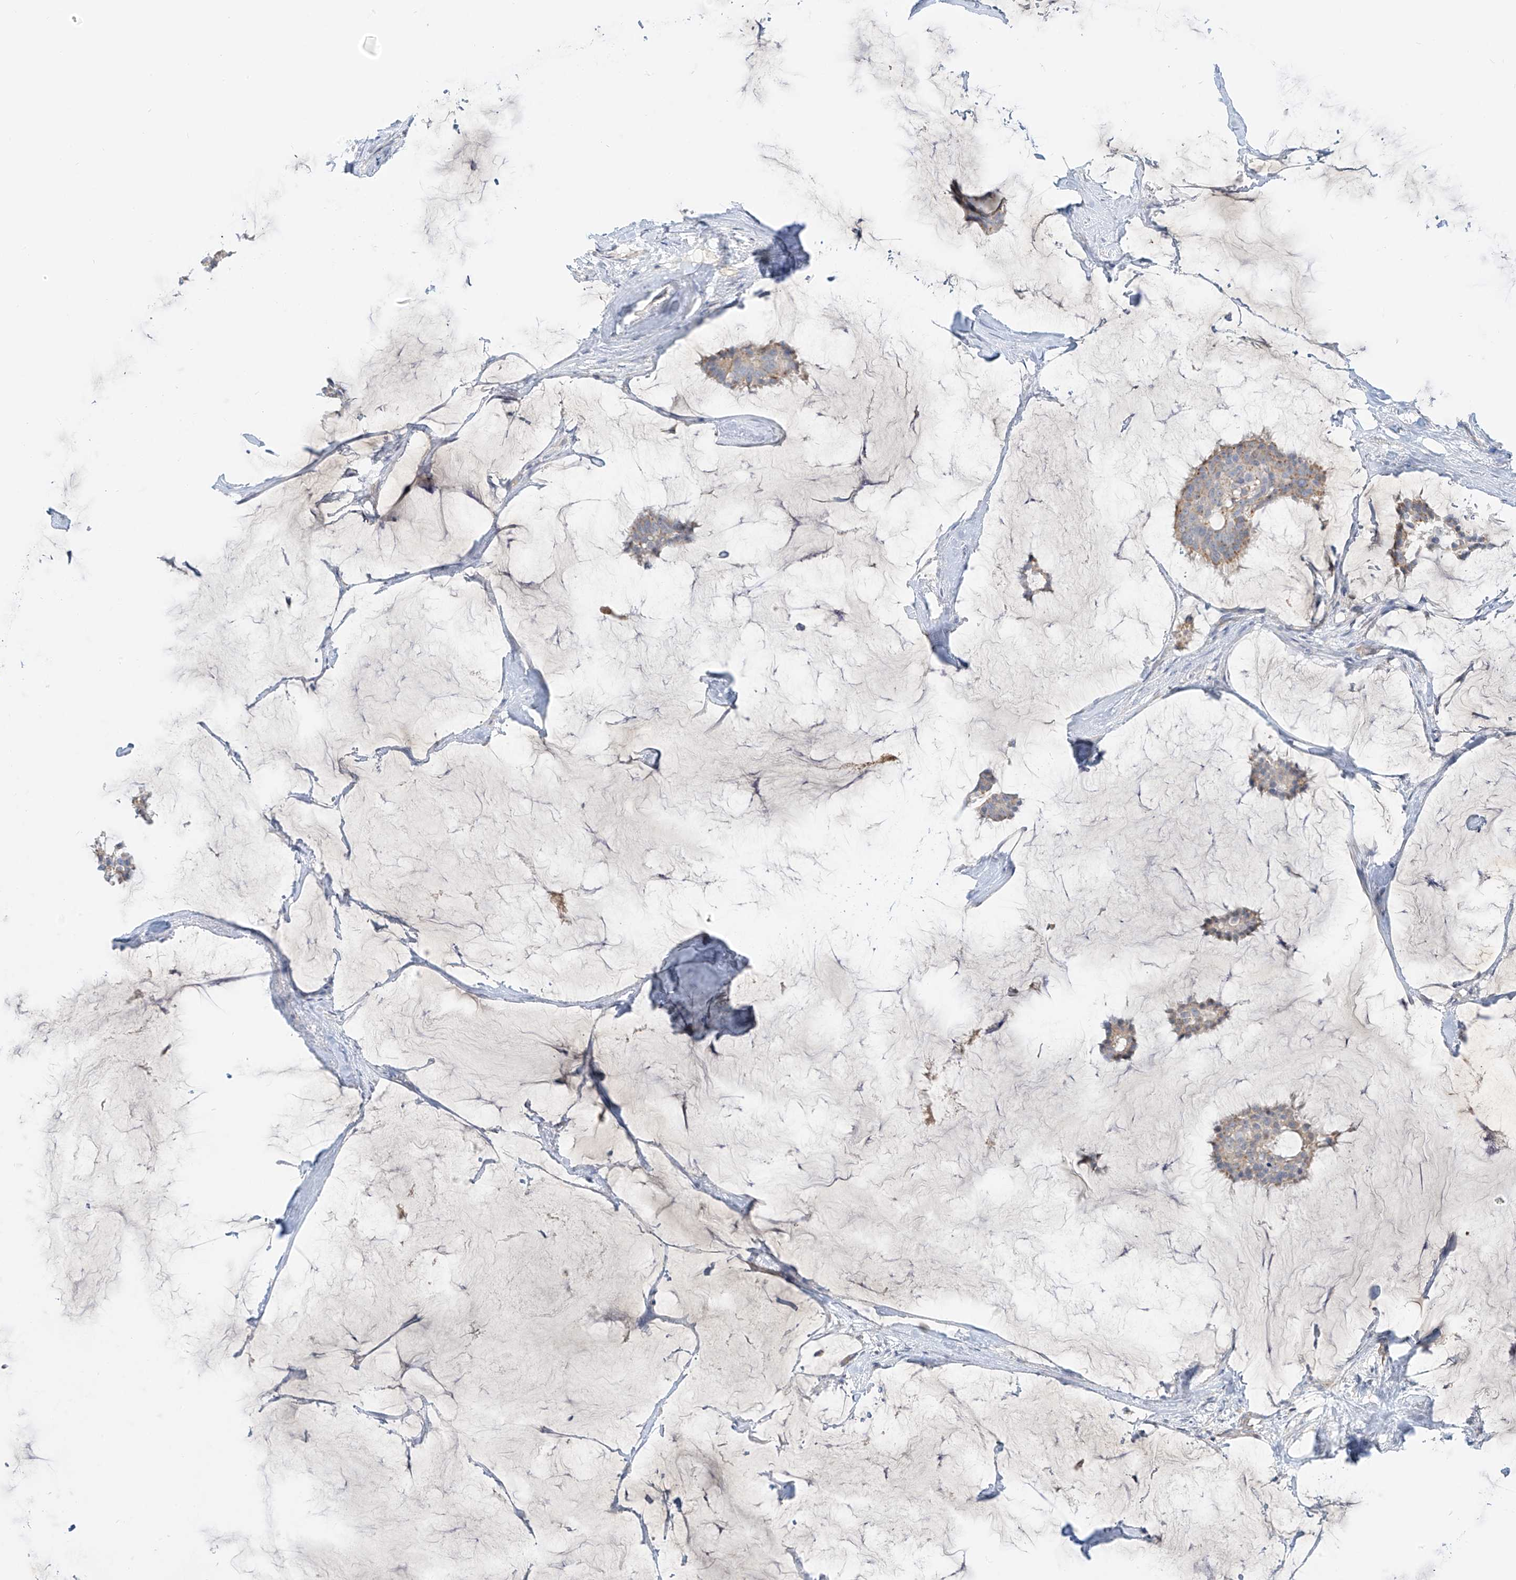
{"staining": {"intensity": "weak", "quantity": "<25%", "location": "cytoplasmic/membranous"}, "tissue": "breast cancer", "cell_type": "Tumor cells", "image_type": "cancer", "snomed": [{"axis": "morphology", "description": "Duct carcinoma"}, {"axis": "topography", "description": "Breast"}], "caption": "A high-resolution image shows immunohistochemistry staining of breast cancer, which shows no significant expression in tumor cells. (Immunohistochemistry (ihc), brightfield microscopy, high magnification).", "gene": "C2orf42", "patient": {"sex": "female", "age": 93}}